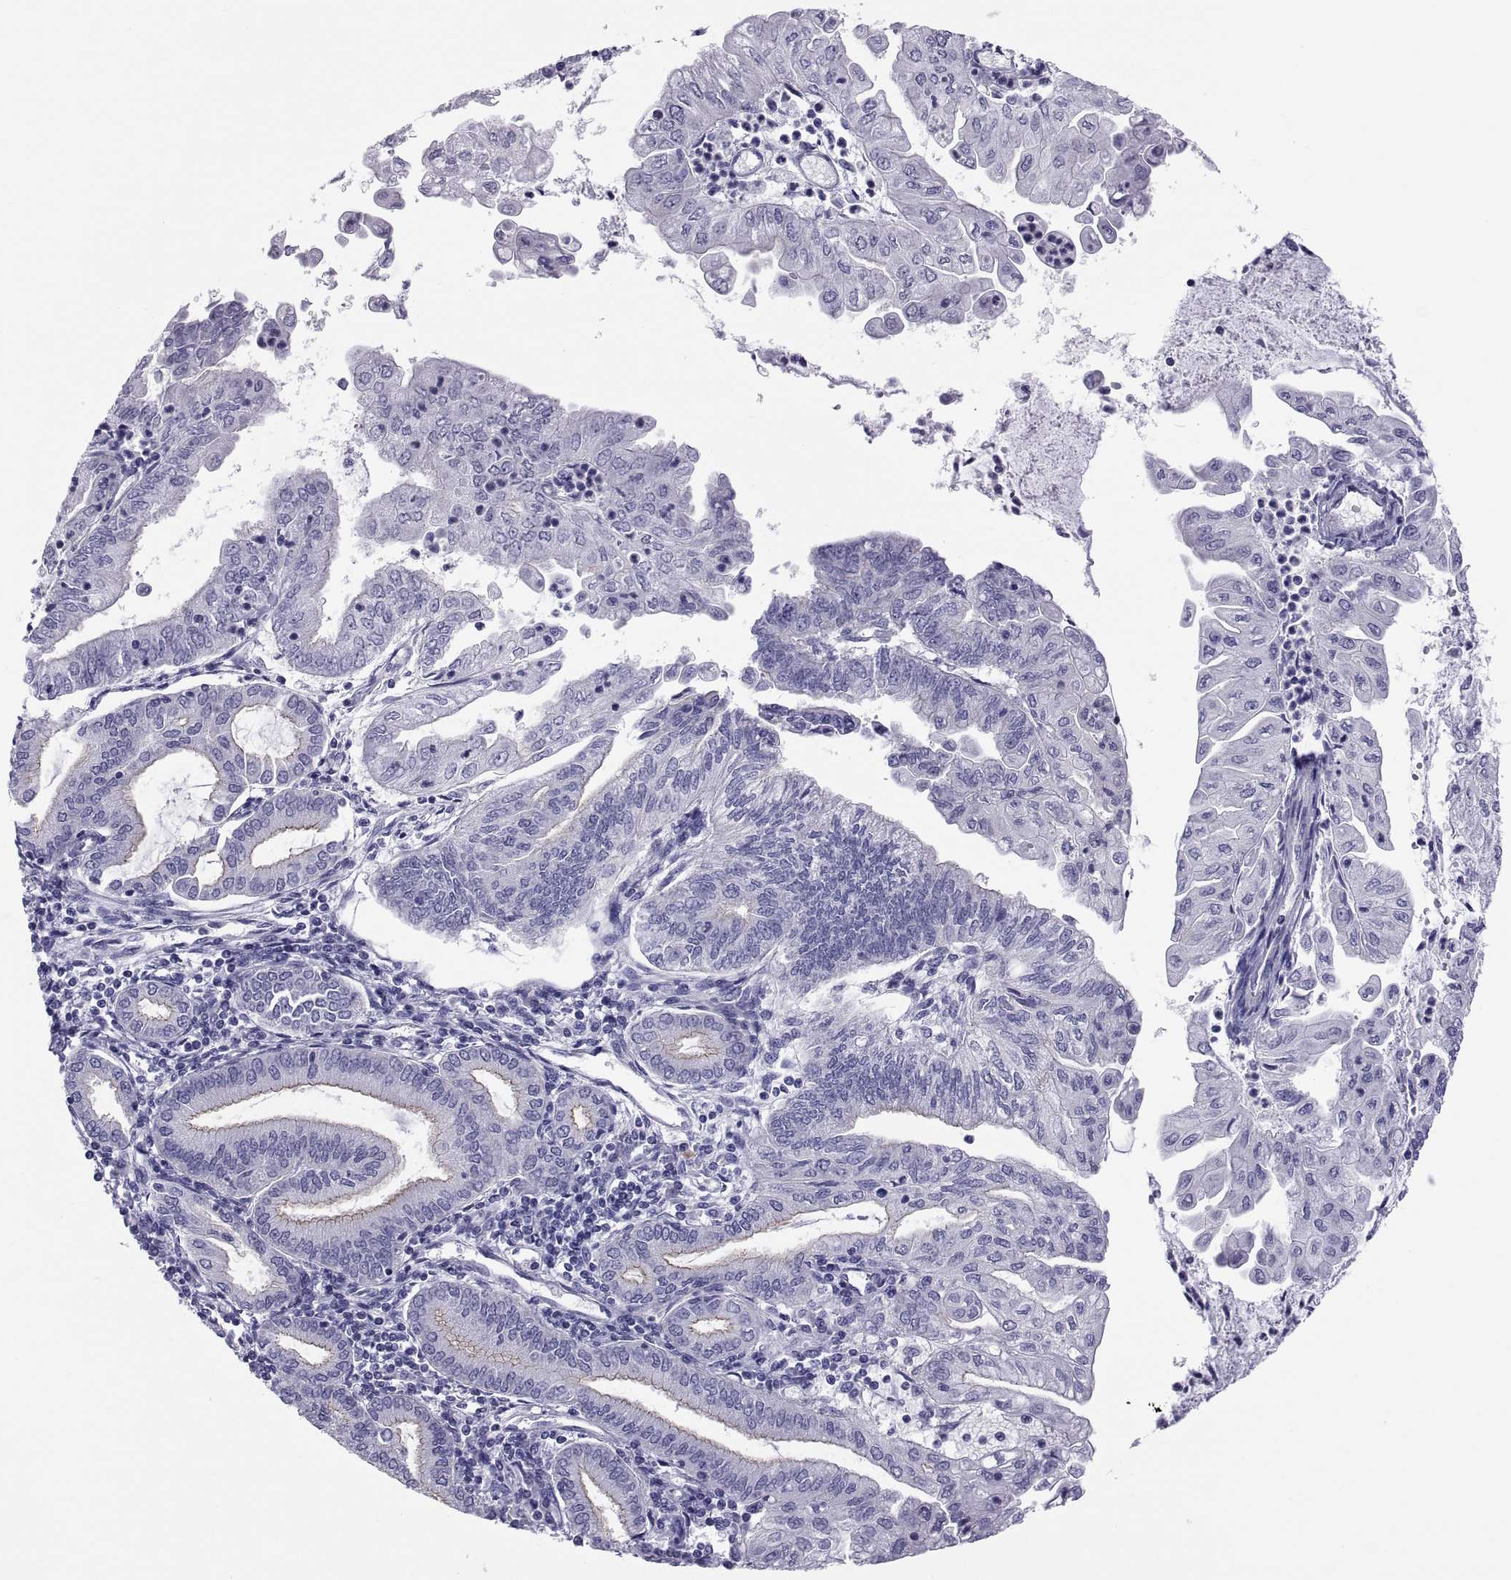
{"staining": {"intensity": "negative", "quantity": "none", "location": "none"}, "tissue": "endometrial cancer", "cell_type": "Tumor cells", "image_type": "cancer", "snomed": [{"axis": "morphology", "description": "Adenocarcinoma, NOS"}, {"axis": "topography", "description": "Endometrium"}], "caption": "This is a image of immunohistochemistry (IHC) staining of endometrial cancer (adenocarcinoma), which shows no positivity in tumor cells.", "gene": "RNASE12", "patient": {"sex": "female", "age": 55}}